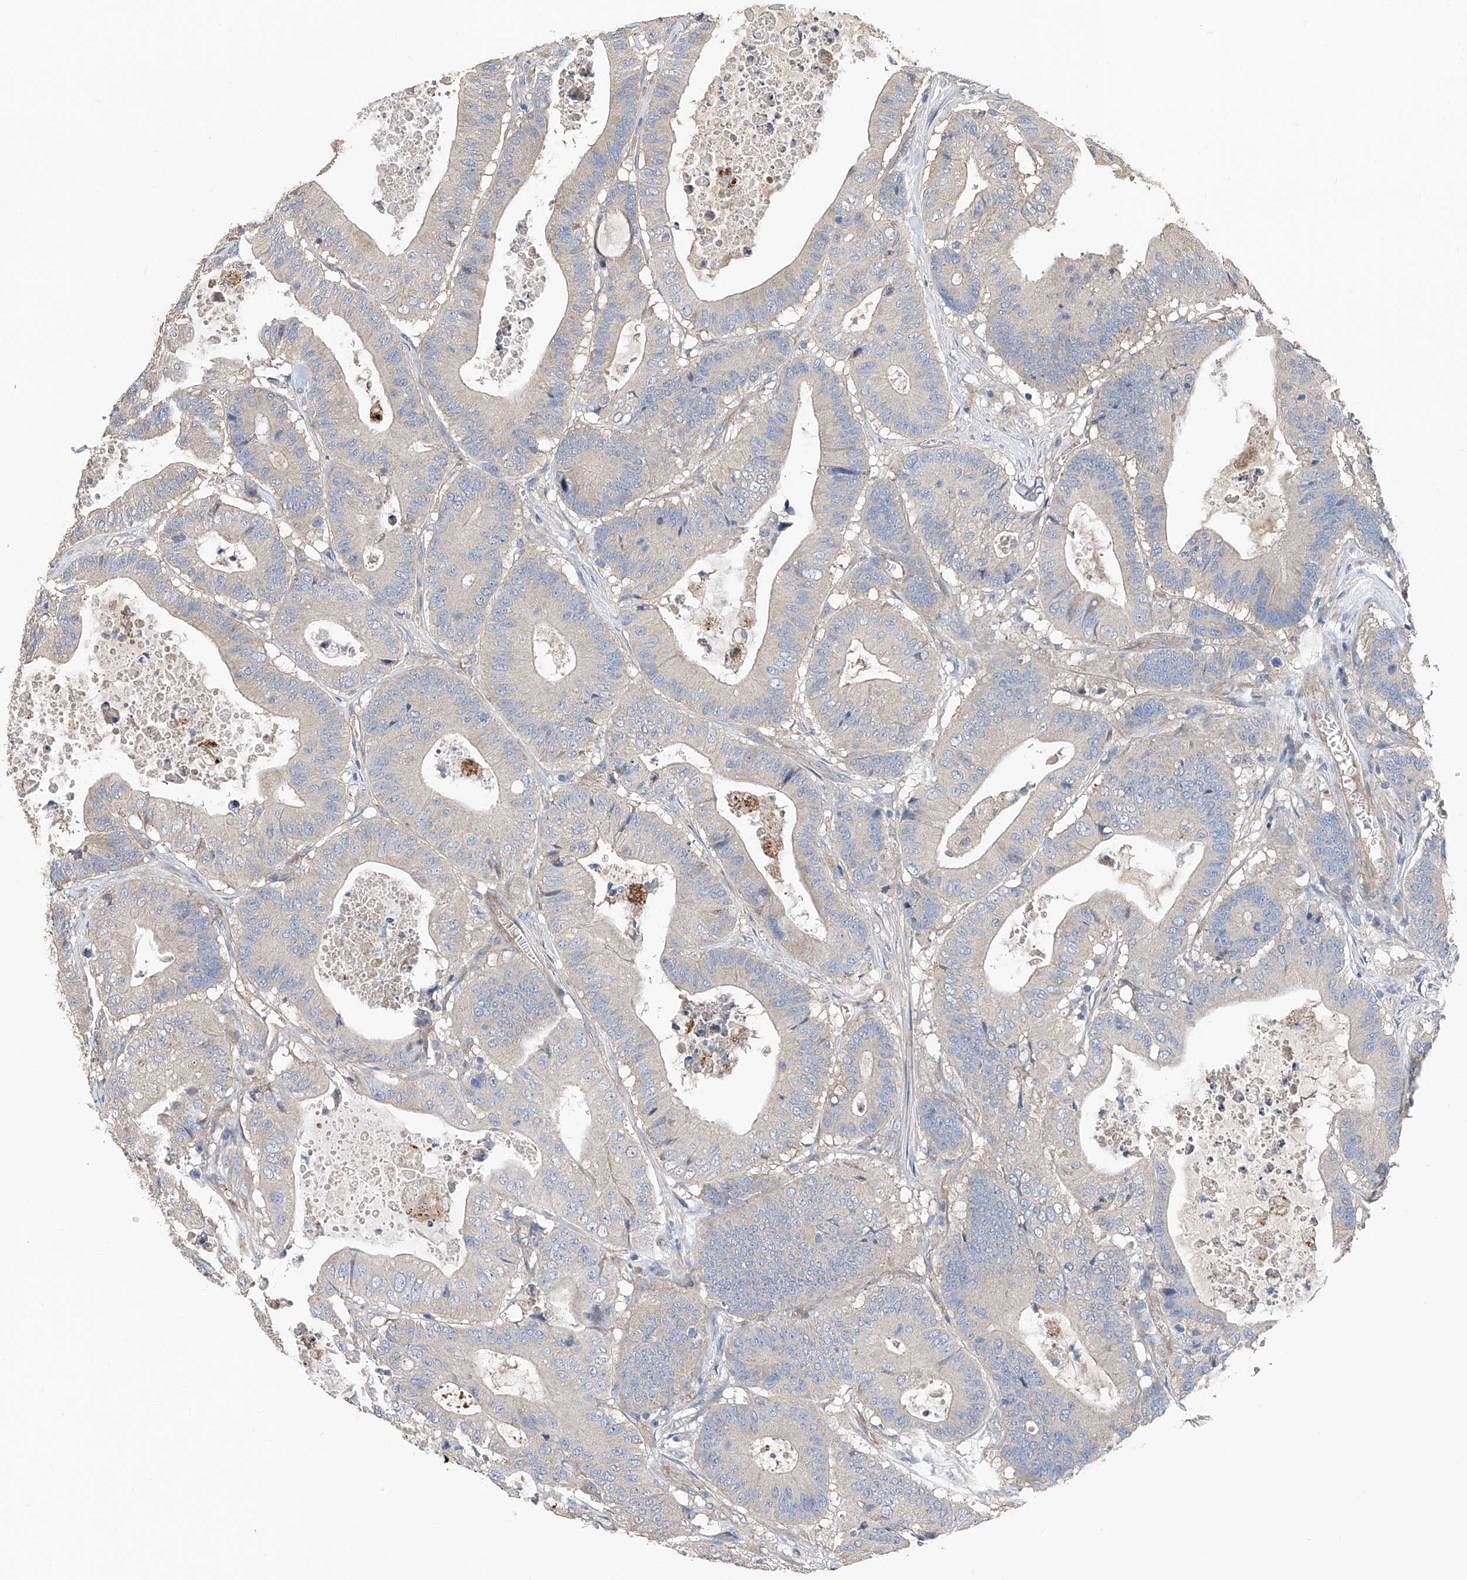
{"staining": {"intensity": "negative", "quantity": "none", "location": "none"}, "tissue": "colorectal cancer", "cell_type": "Tumor cells", "image_type": "cancer", "snomed": [{"axis": "morphology", "description": "Adenocarcinoma, NOS"}, {"axis": "topography", "description": "Colon"}], "caption": "Immunohistochemistry (IHC) micrograph of neoplastic tissue: human colorectal cancer (adenocarcinoma) stained with DAB exhibits no significant protein positivity in tumor cells.", "gene": "PTK2", "patient": {"sex": "female", "age": 84}}